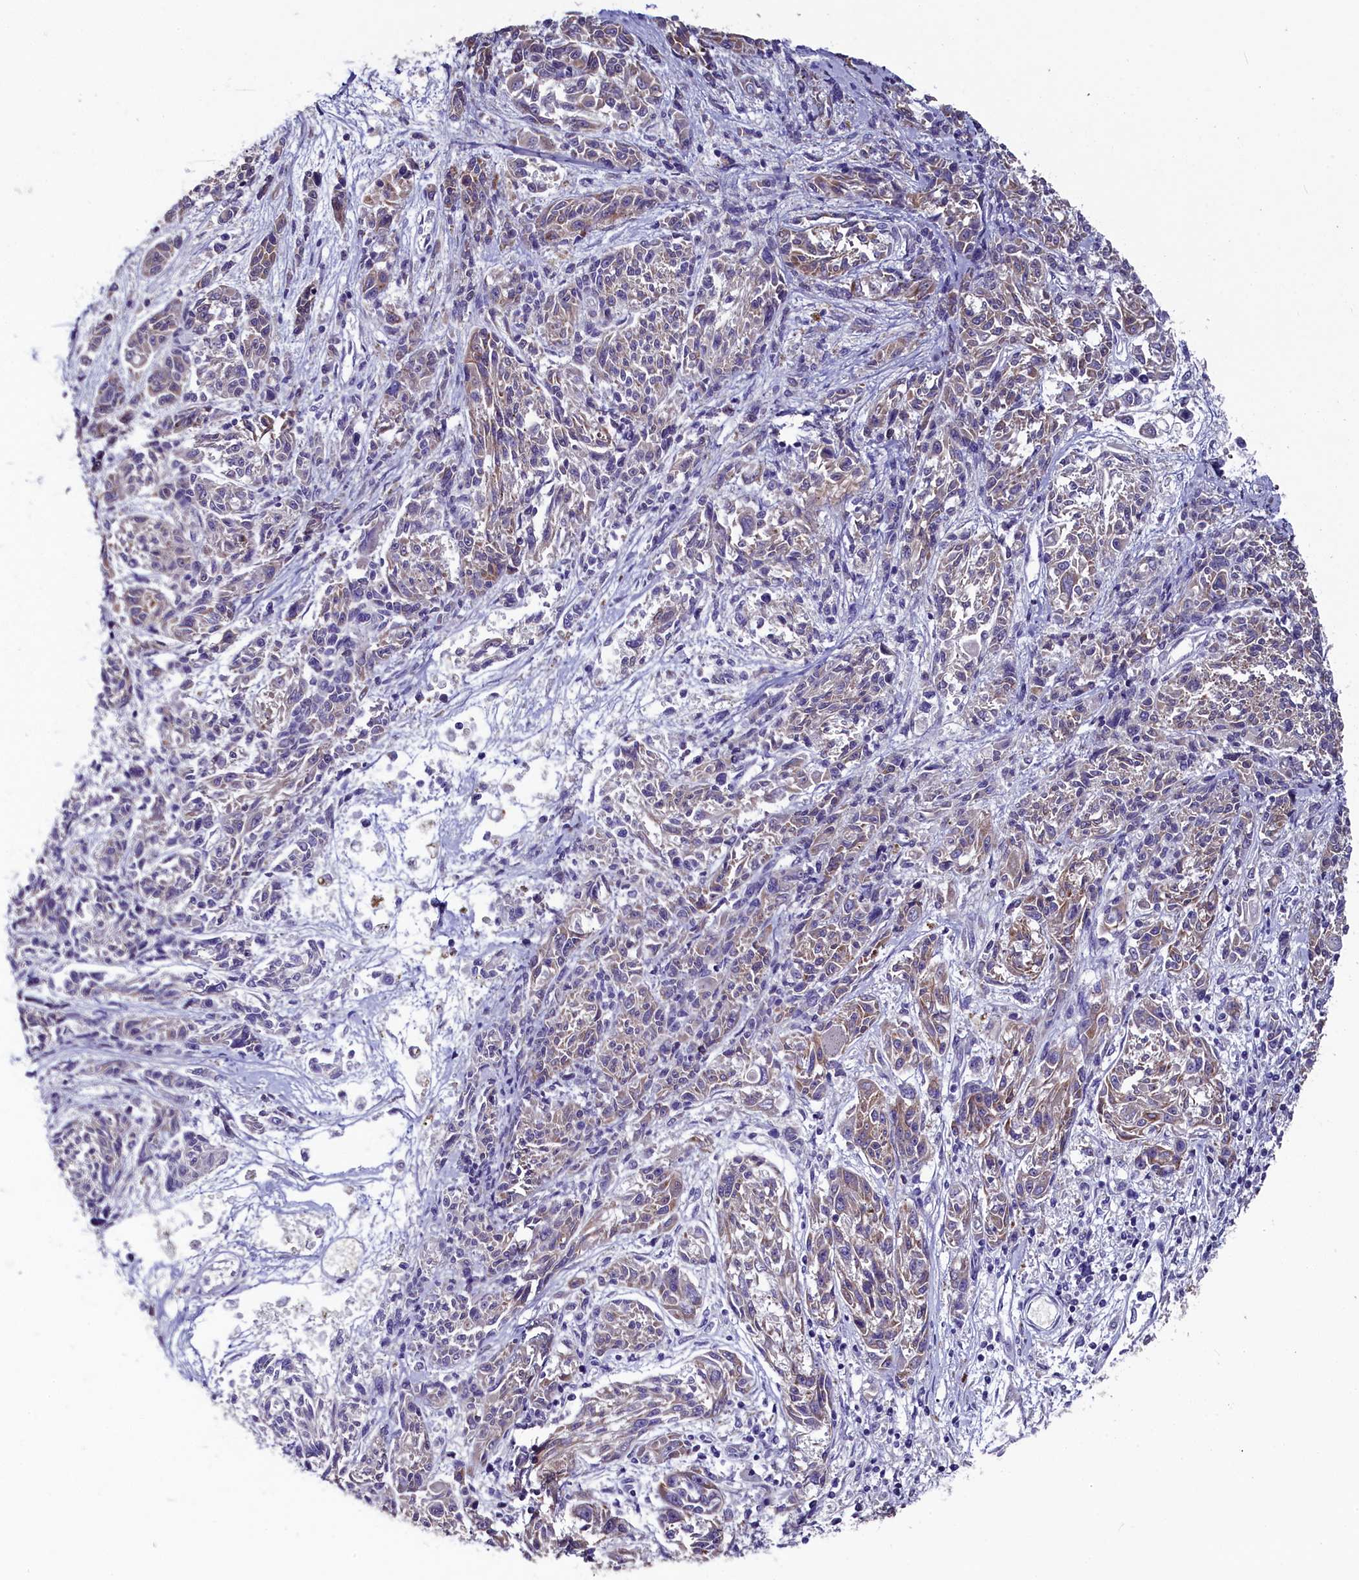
{"staining": {"intensity": "weak", "quantity": "25%-75%", "location": "cytoplasmic/membranous"}, "tissue": "melanoma", "cell_type": "Tumor cells", "image_type": "cancer", "snomed": [{"axis": "morphology", "description": "Malignant melanoma, NOS"}, {"axis": "topography", "description": "Skin"}], "caption": "This image demonstrates immunohistochemistry (IHC) staining of human melanoma, with low weak cytoplasmic/membranous expression in approximately 25%-75% of tumor cells.", "gene": "SLC39A6", "patient": {"sex": "male", "age": 53}}